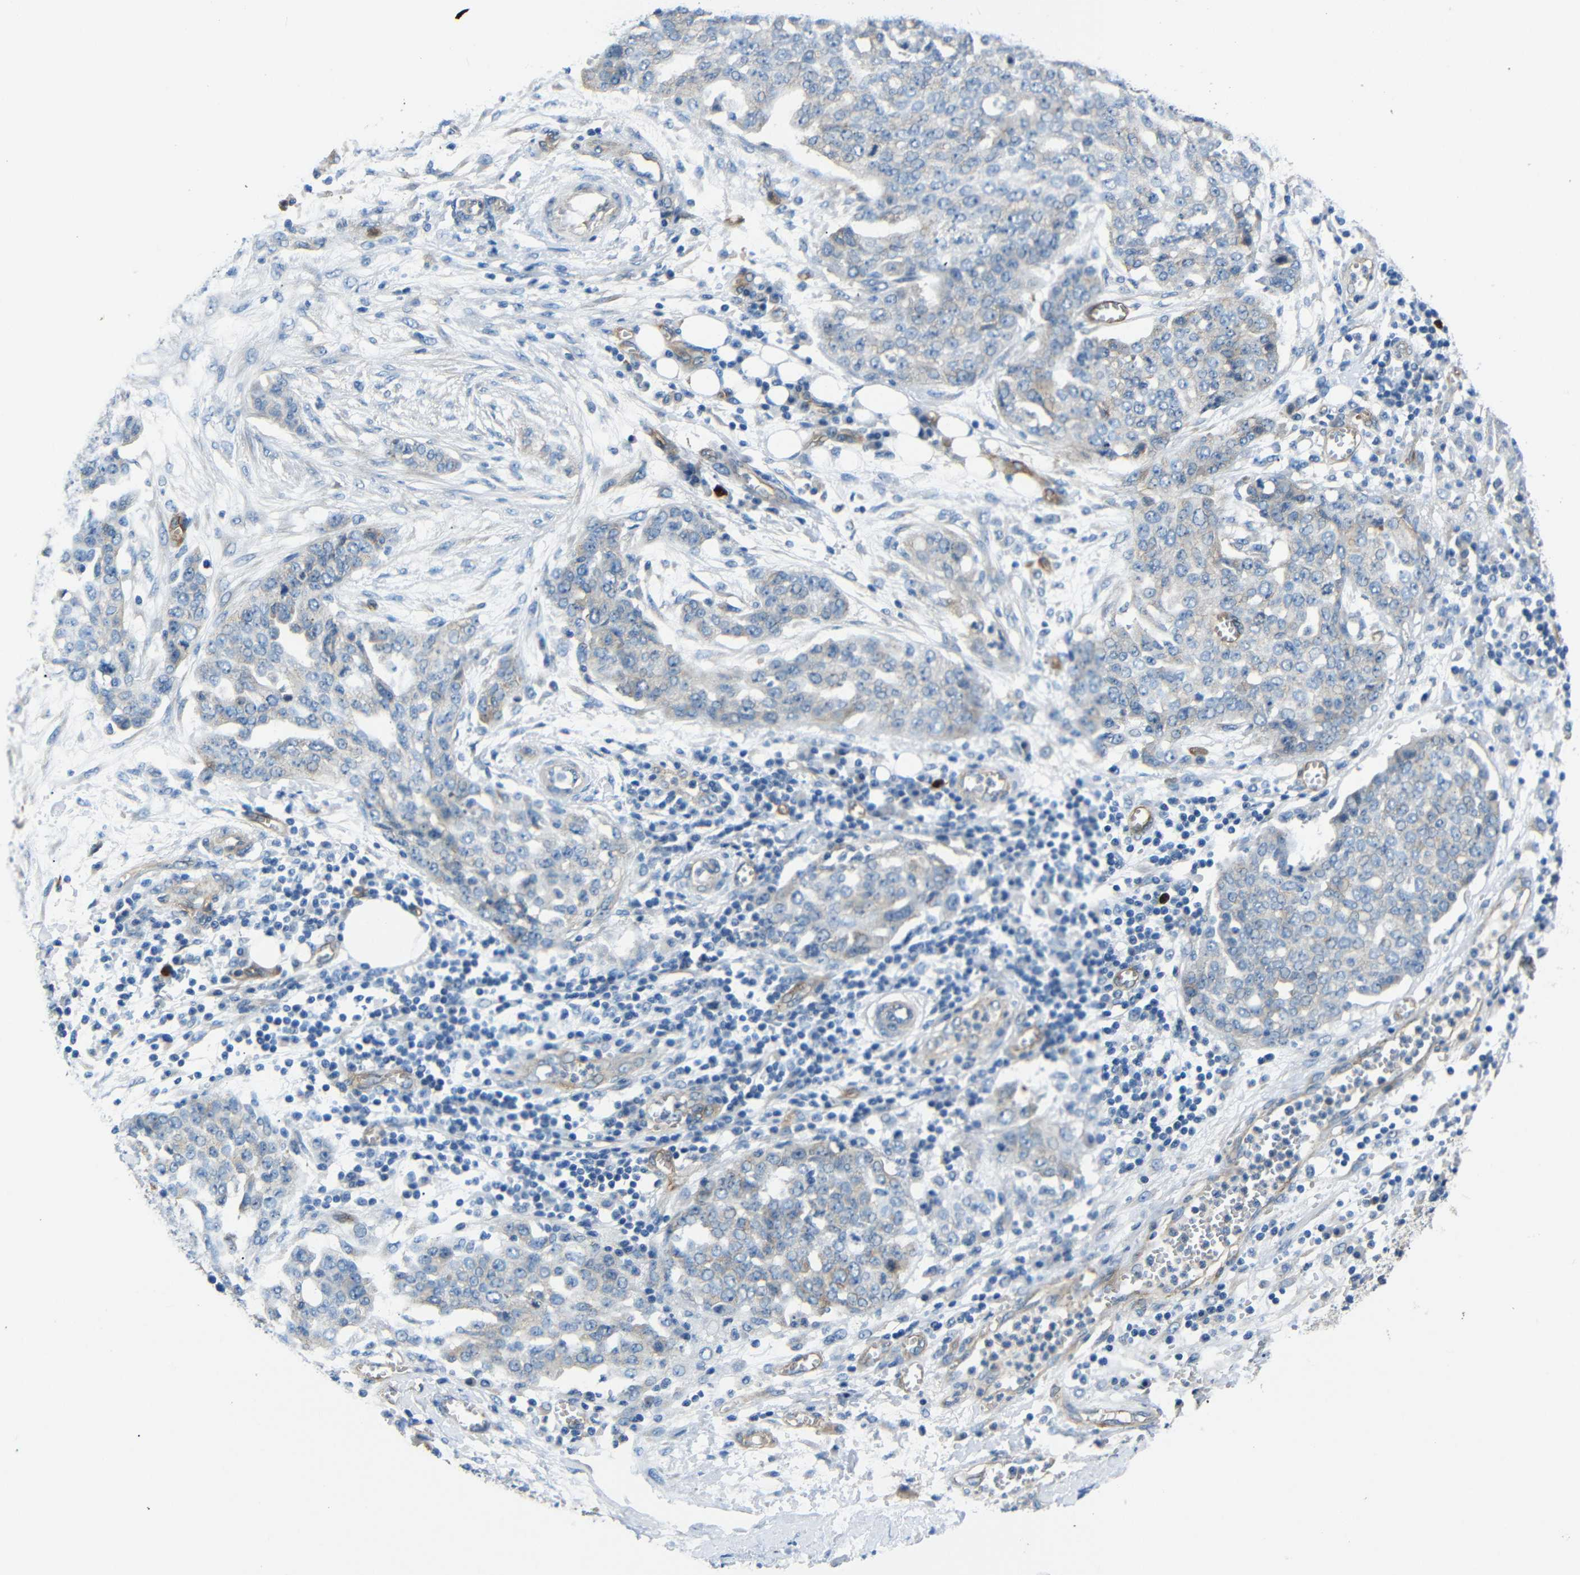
{"staining": {"intensity": "negative", "quantity": "none", "location": "none"}, "tissue": "ovarian cancer", "cell_type": "Tumor cells", "image_type": "cancer", "snomed": [{"axis": "morphology", "description": "Cystadenocarcinoma, serous, NOS"}, {"axis": "topography", "description": "Soft tissue"}, {"axis": "topography", "description": "Ovary"}], "caption": "Immunohistochemical staining of human serous cystadenocarcinoma (ovarian) shows no significant positivity in tumor cells.", "gene": "MYO1B", "patient": {"sex": "female", "age": 57}}